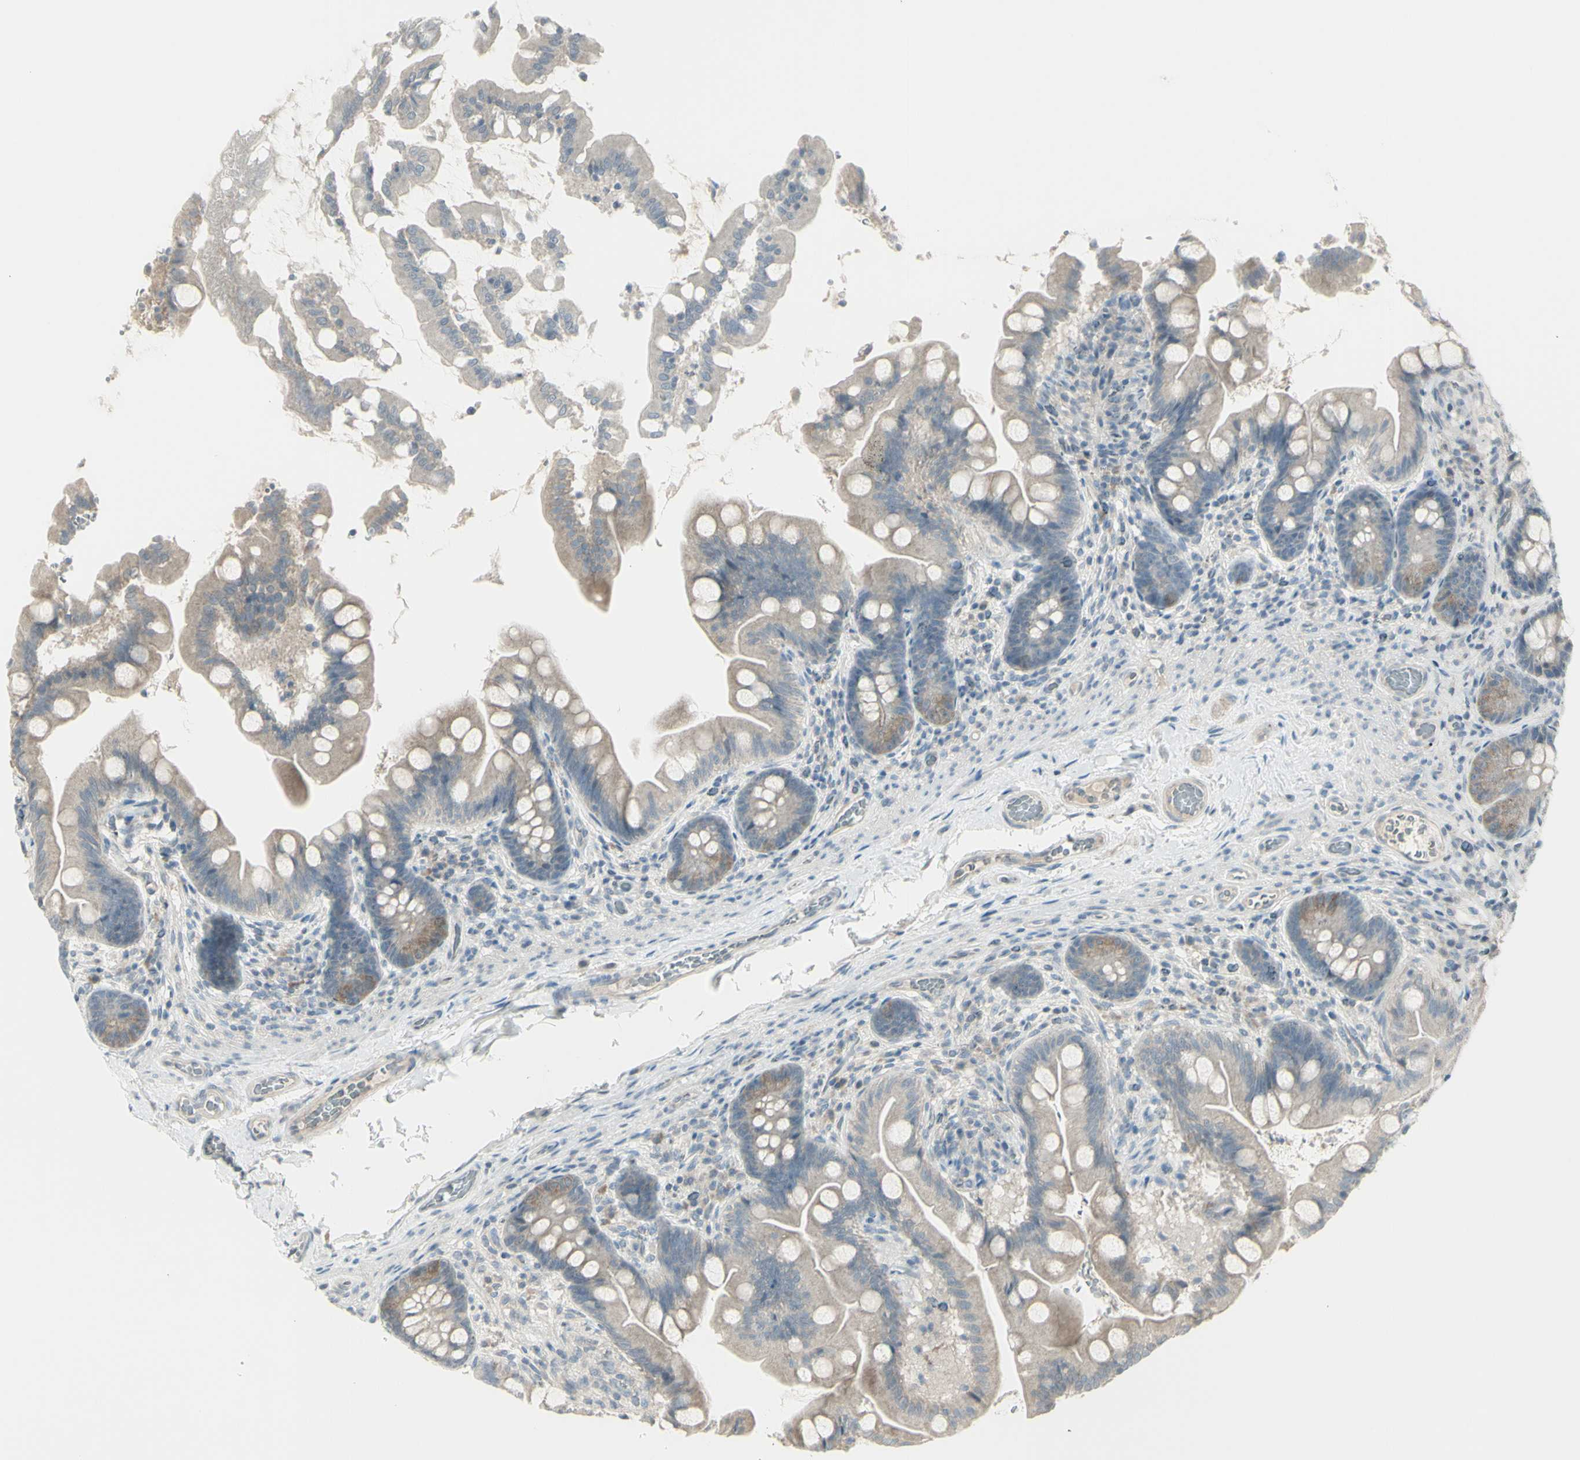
{"staining": {"intensity": "weak", "quantity": "25%-75%", "location": "cytoplasmic/membranous"}, "tissue": "small intestine", "cell_type": "Glandular cells", "image_type": "normal", "snomed": [{"axis": "morphology", "description": "Normal tissue, NOS"}, {"axis": "topography", "description": "Small intestine"}], "caption": "A low amount of weak cytoplasmic/membranous staining is present in about 25%-75% of glandular cells in unremarkable small intestine. (DAB IHC with brightfield microscopy, high magnification).", "gene": "SH3GL2", "patient": {"sex": "female", "age": 56}}